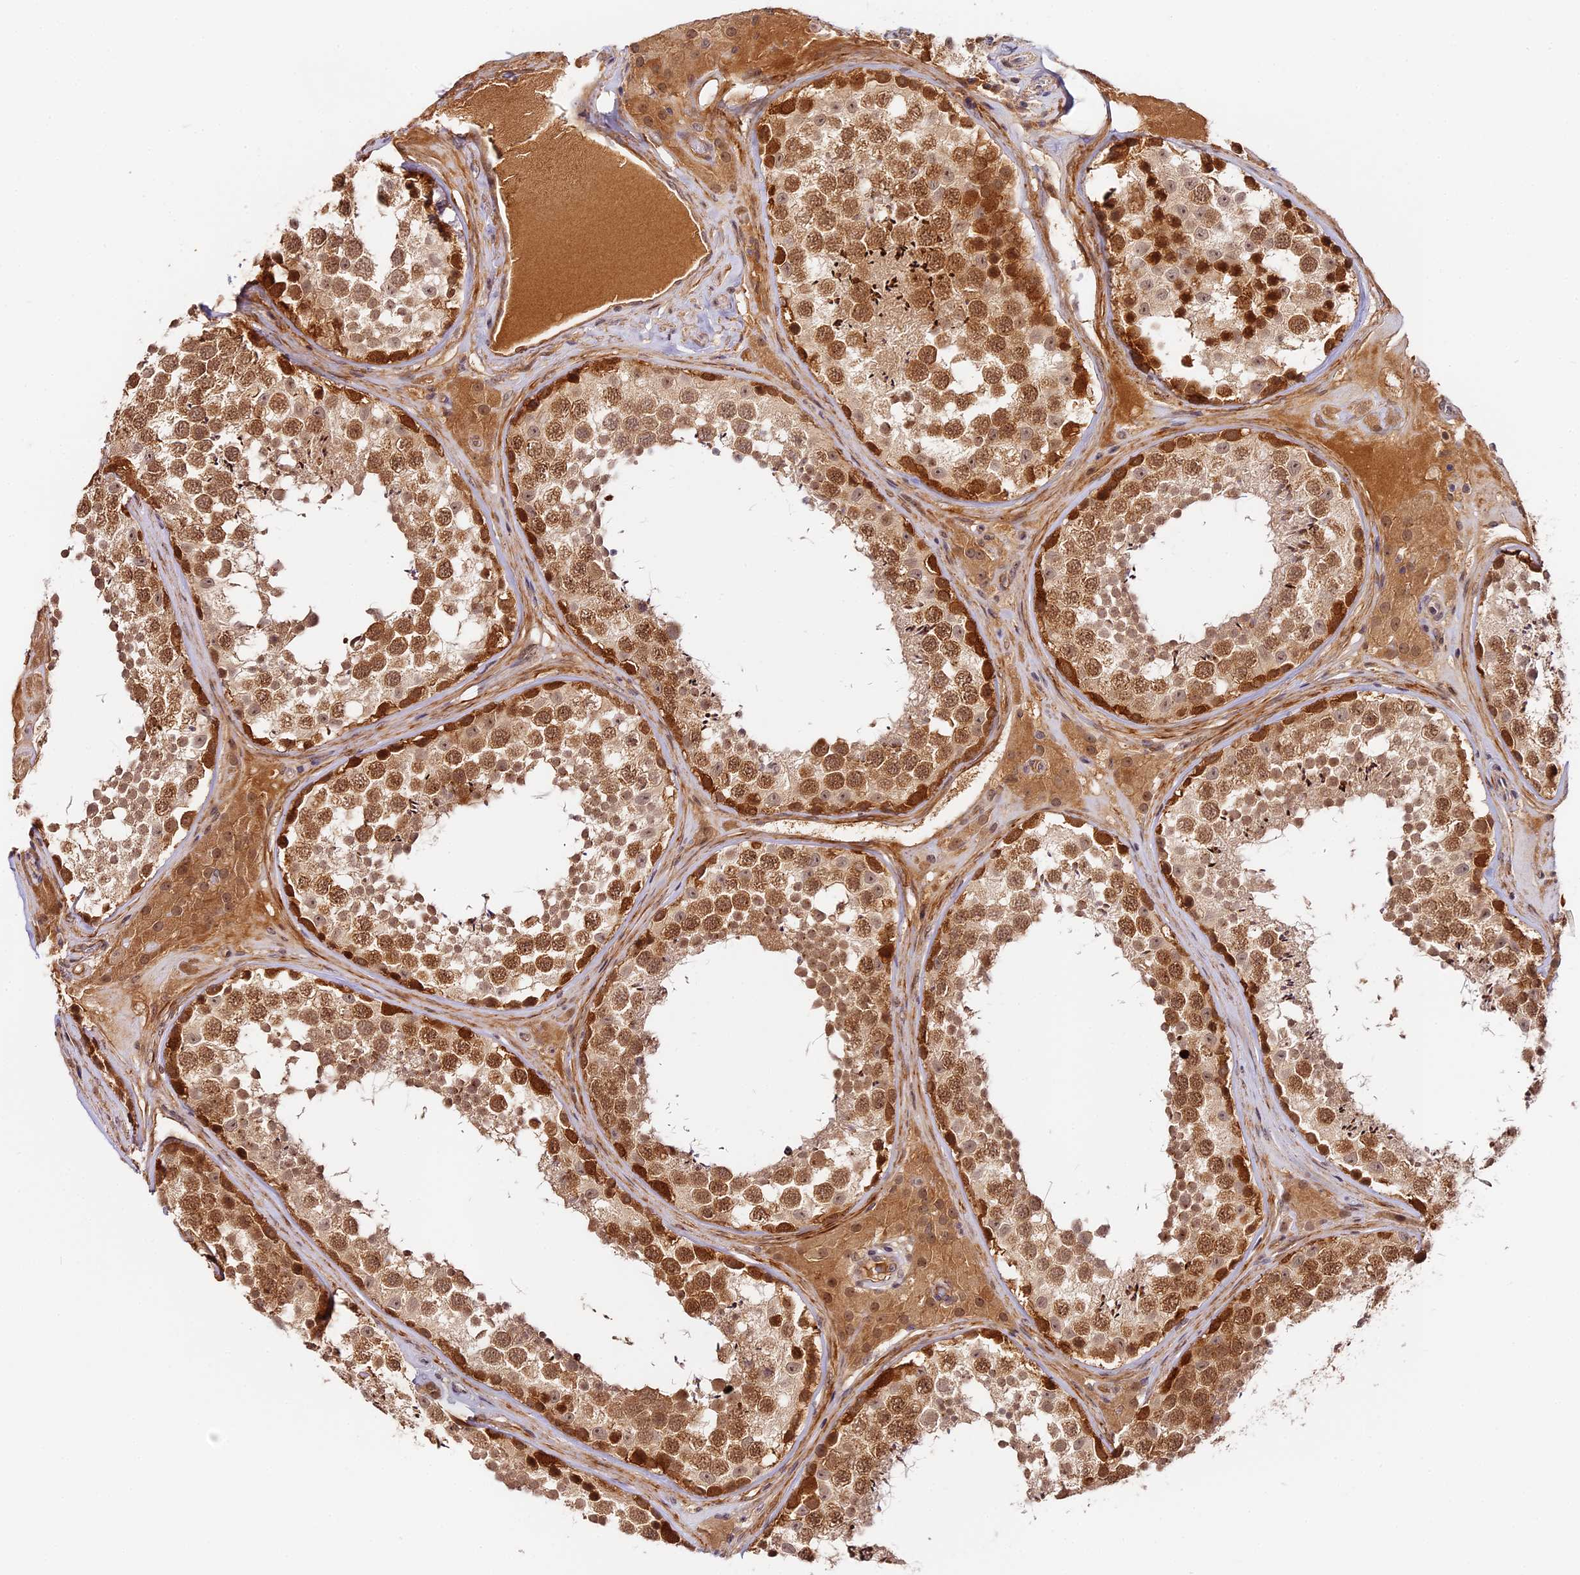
{"staining": {"intensity": "moderate", "quantity": ">75%", "location": "cytoplasmic/membranous,nuclear"}, "tissue": "testis", "cell_type": "Cells in seminiferous ducts", "image_type": "normal", "snomed": [{"axis": "morphology", "description": "Normal tissue, NOS"}, {"axis": "topography", "description": "Testis"}], "caption": "Immunohistochemistry micrograph of unremarkable testis: testis stained using immunohistochemistry reveals medium levels of moderate protein expression localized specifically in the cytoplasmic/membranous,nuclear of cells in seminiferous ducts, appearing as a cytoplasmic/membranous,nuclear brown color.", "gene": "IMPACT", "patient": {"sex": "male", "age": 46}}